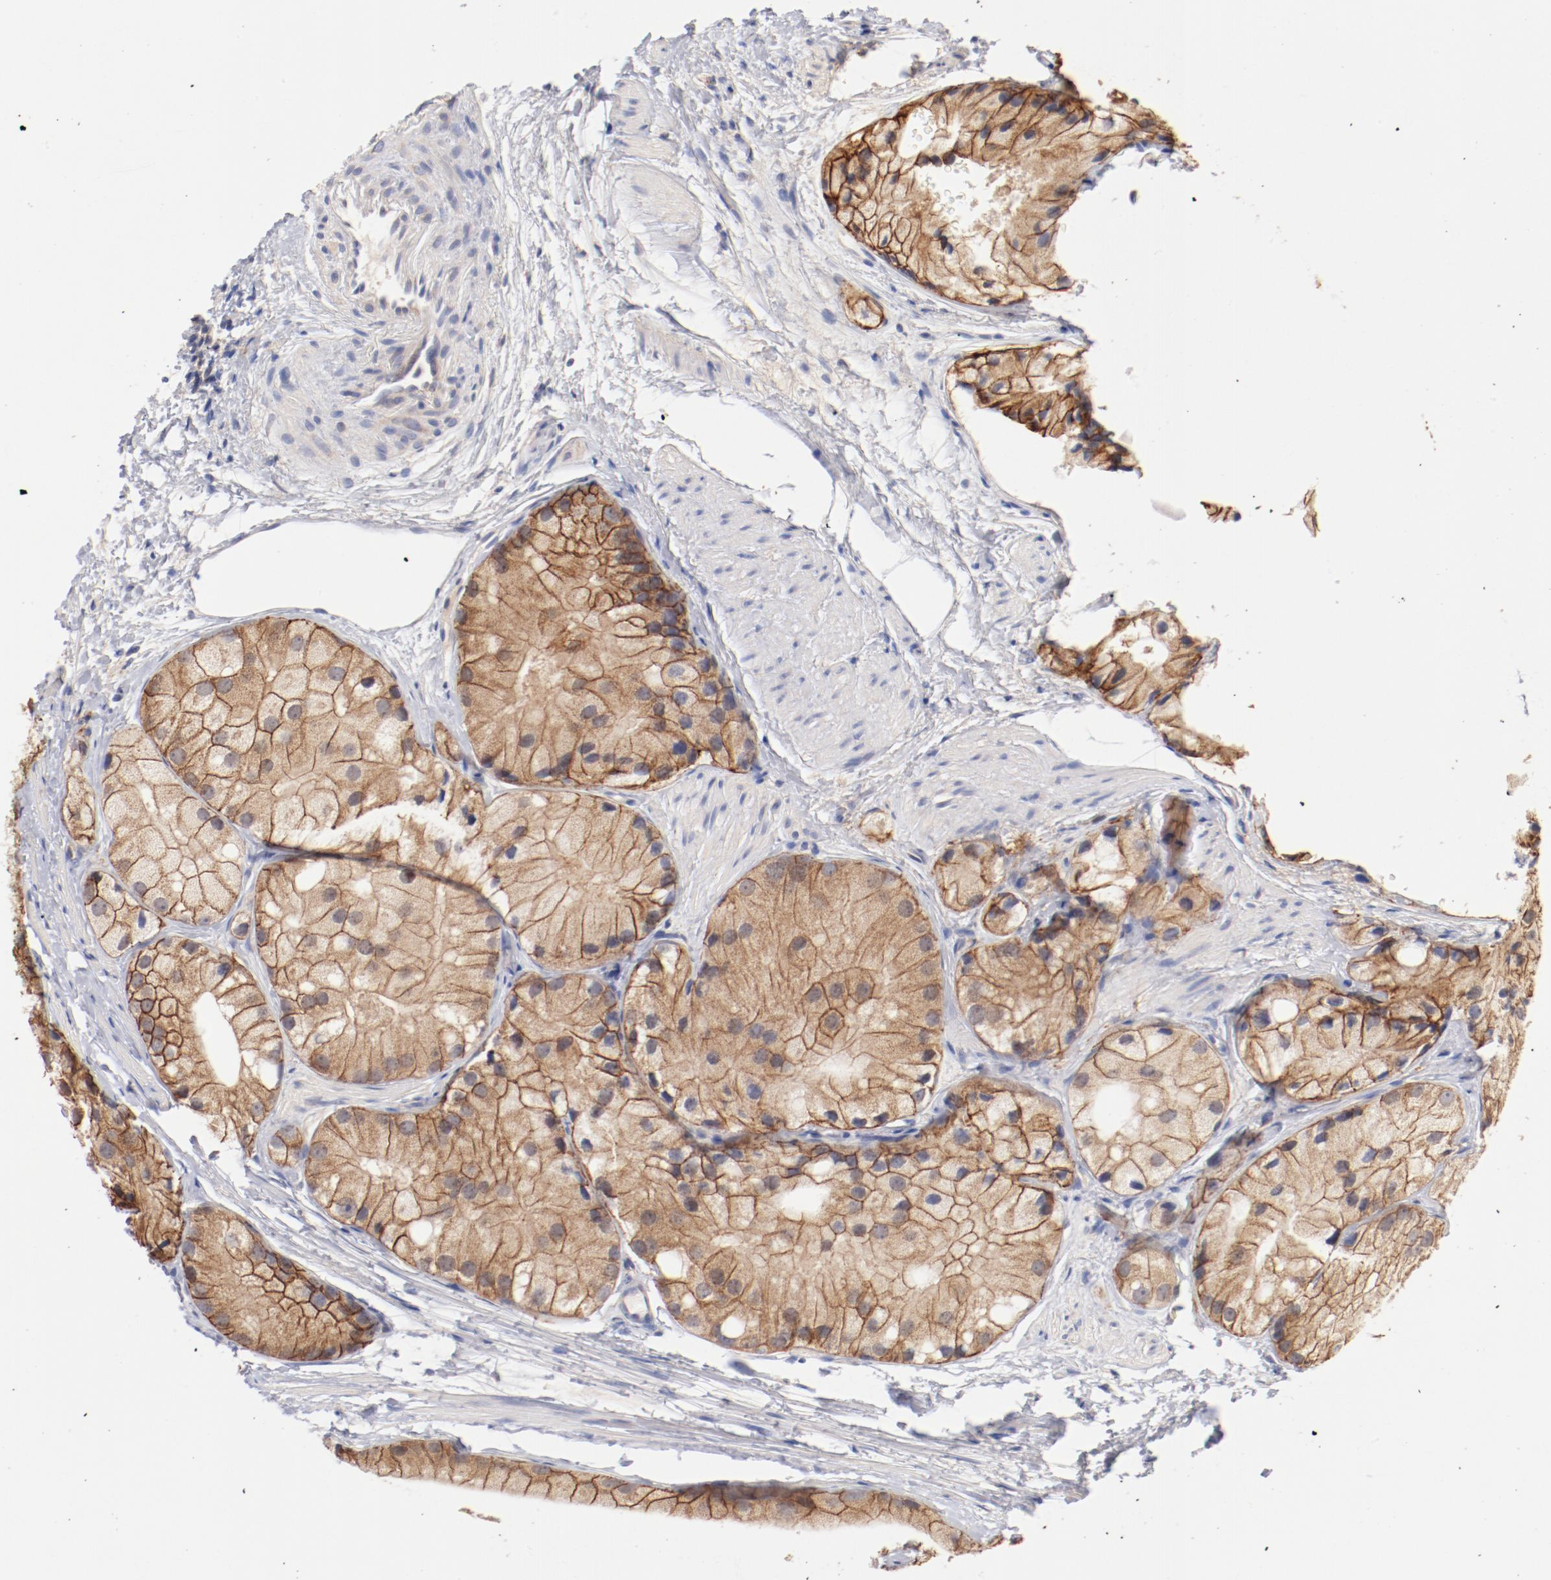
{"staining": {"intensity": "moderate", "quantity": ">75%", "location": "cytoplasmic/membranous"}, "tissue": "prostate cancer", "cell_type": "Tumor cells", "image_type": "cancer", "snomed": [{"axis": "morphology", "description": "Adenocarcinoma, Low grade"}, {"axis": "topography", "description": "Prostate"}], "caption": "Moderate cytoplasmic/membranous expression is identified in approximately >75% of tumor cells in prostate cancer.", "gene": "SETD3", "patient": {"sex": "male", "age": 69}}